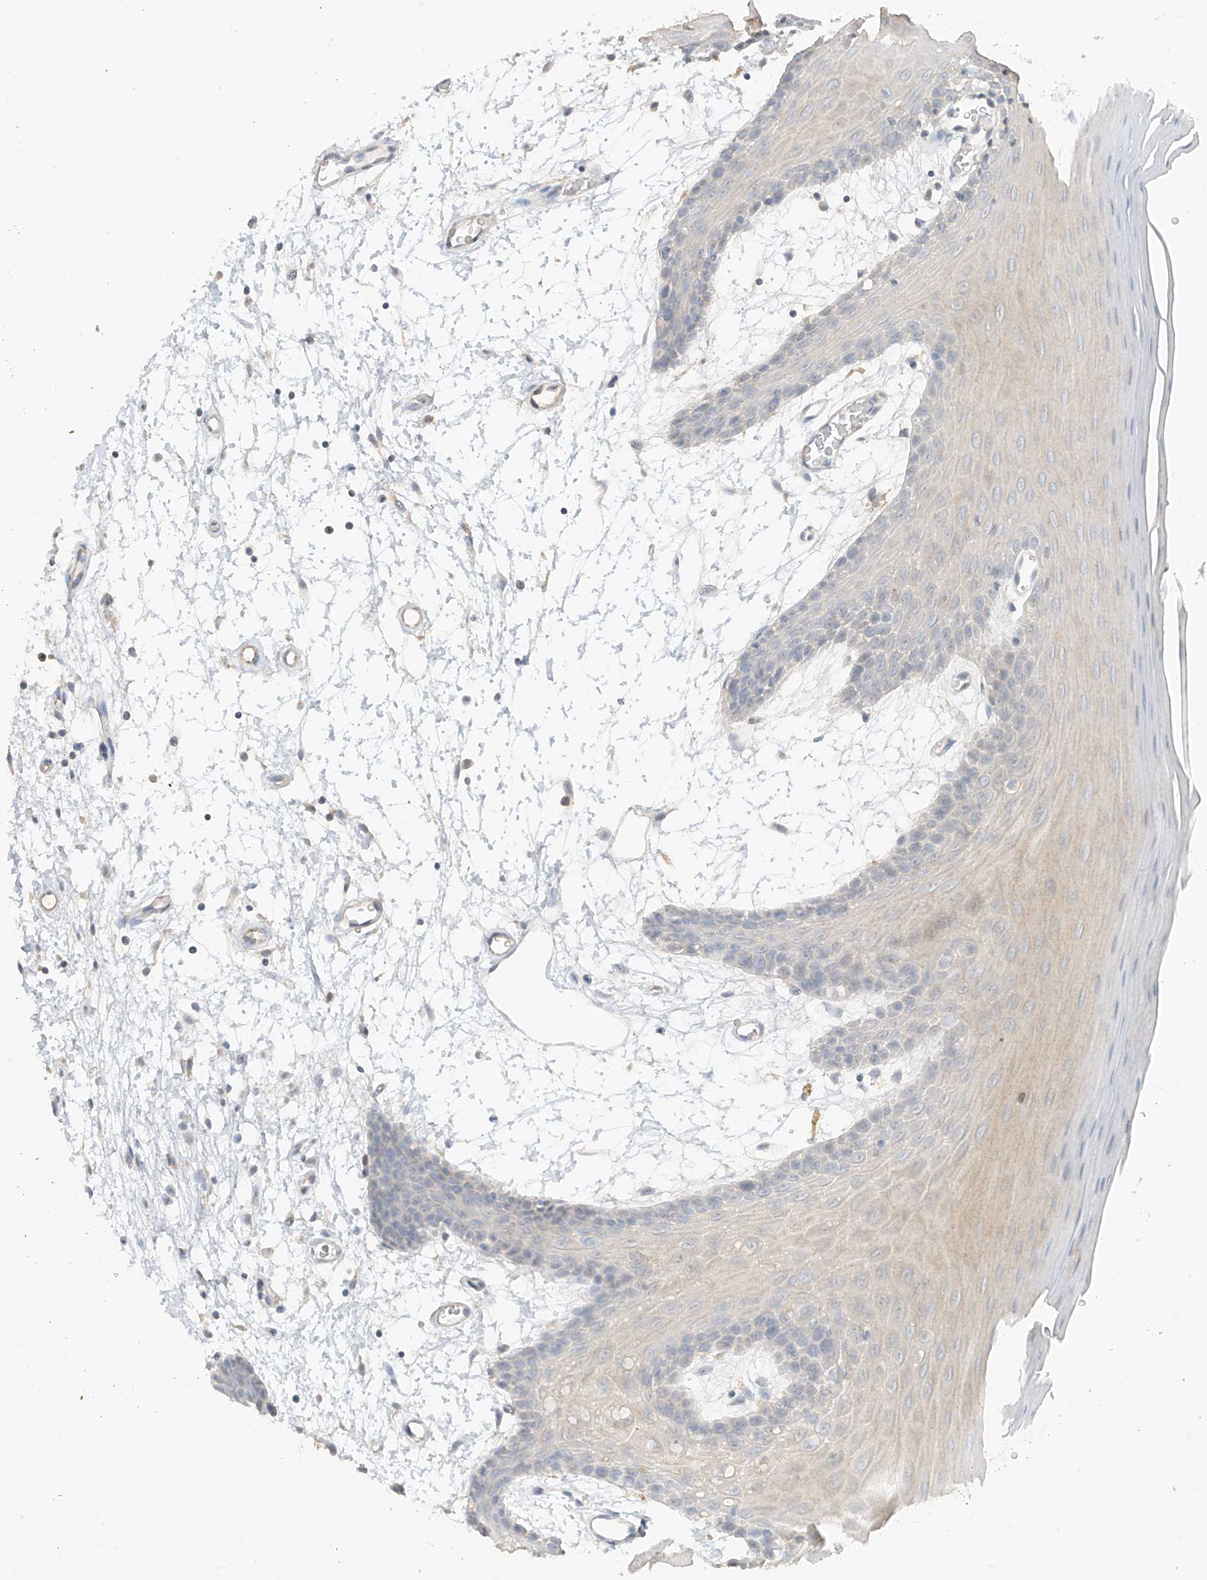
{"staining": {"intensity": "weak", "quantity": "<25%", "location": "cytoplasmic/membranous"}, "tissue": "oral mucosa", "cell_type": "Squamous epithelial cells", "image_type": "normal", "snomed": [{"axis": "morphology", "description": "Normal tissue, NOS"}, {"axis": "topography", "description": "Skeletal muscle"}, {"axis": "topography", "description": "Oral tissue"}, {"axis": "topography", "description": "Salivary gland"}, {"axis": "topography", "description": "Peripheral nerve tissue"}], "caption": "This is a micrograph of IHC staining of normal oral mucosa, which shows no positivity in squamous epithelial cells. (Brightfield microscopy of DAB immunohistochemistry at high magnification).", "gene": "ZBTB41", "patient": {"sex": "male", "age": 54}}